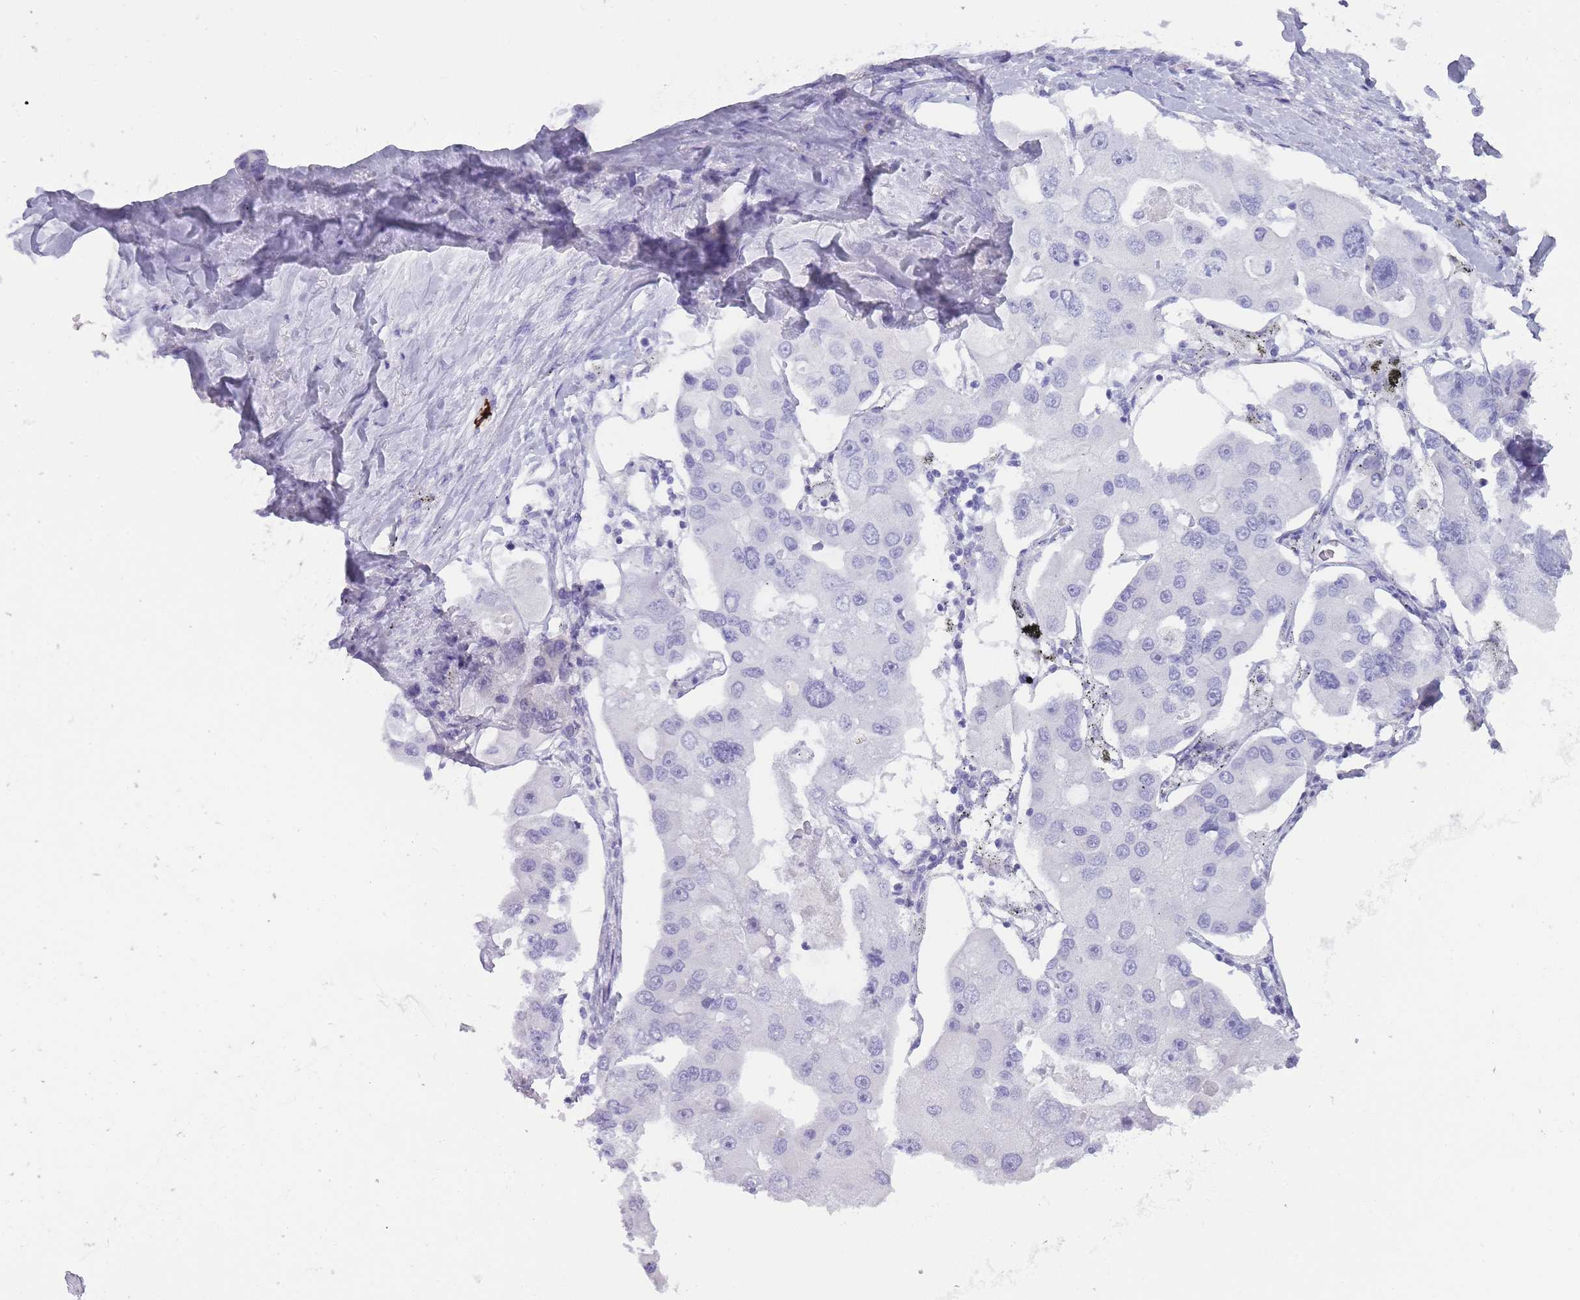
{"staining": {"intensity": "negative", "quantity": "none", "location": "none"}, "tissue": "lung cancer", "cell_type": "Tumor cells", "image_type": "cancer", "snomed": [{"axis": "morphology", "description": "Adenocarcinoma, NOS"}, {"axis": "topography", "description": "Lung"}], "caption": "An IHC micrograph of lung adenocarcinoma is shown. There is no staining in tumor cells of lung adenocarcinoma. Brightfield microscopy of immunohistochemistry (IHC) stained with DAB (brown) and hematoxylin (blue), captured at high magnification.", "gene": "TCP11", "patient": {"sex": "female", "age": 54}}